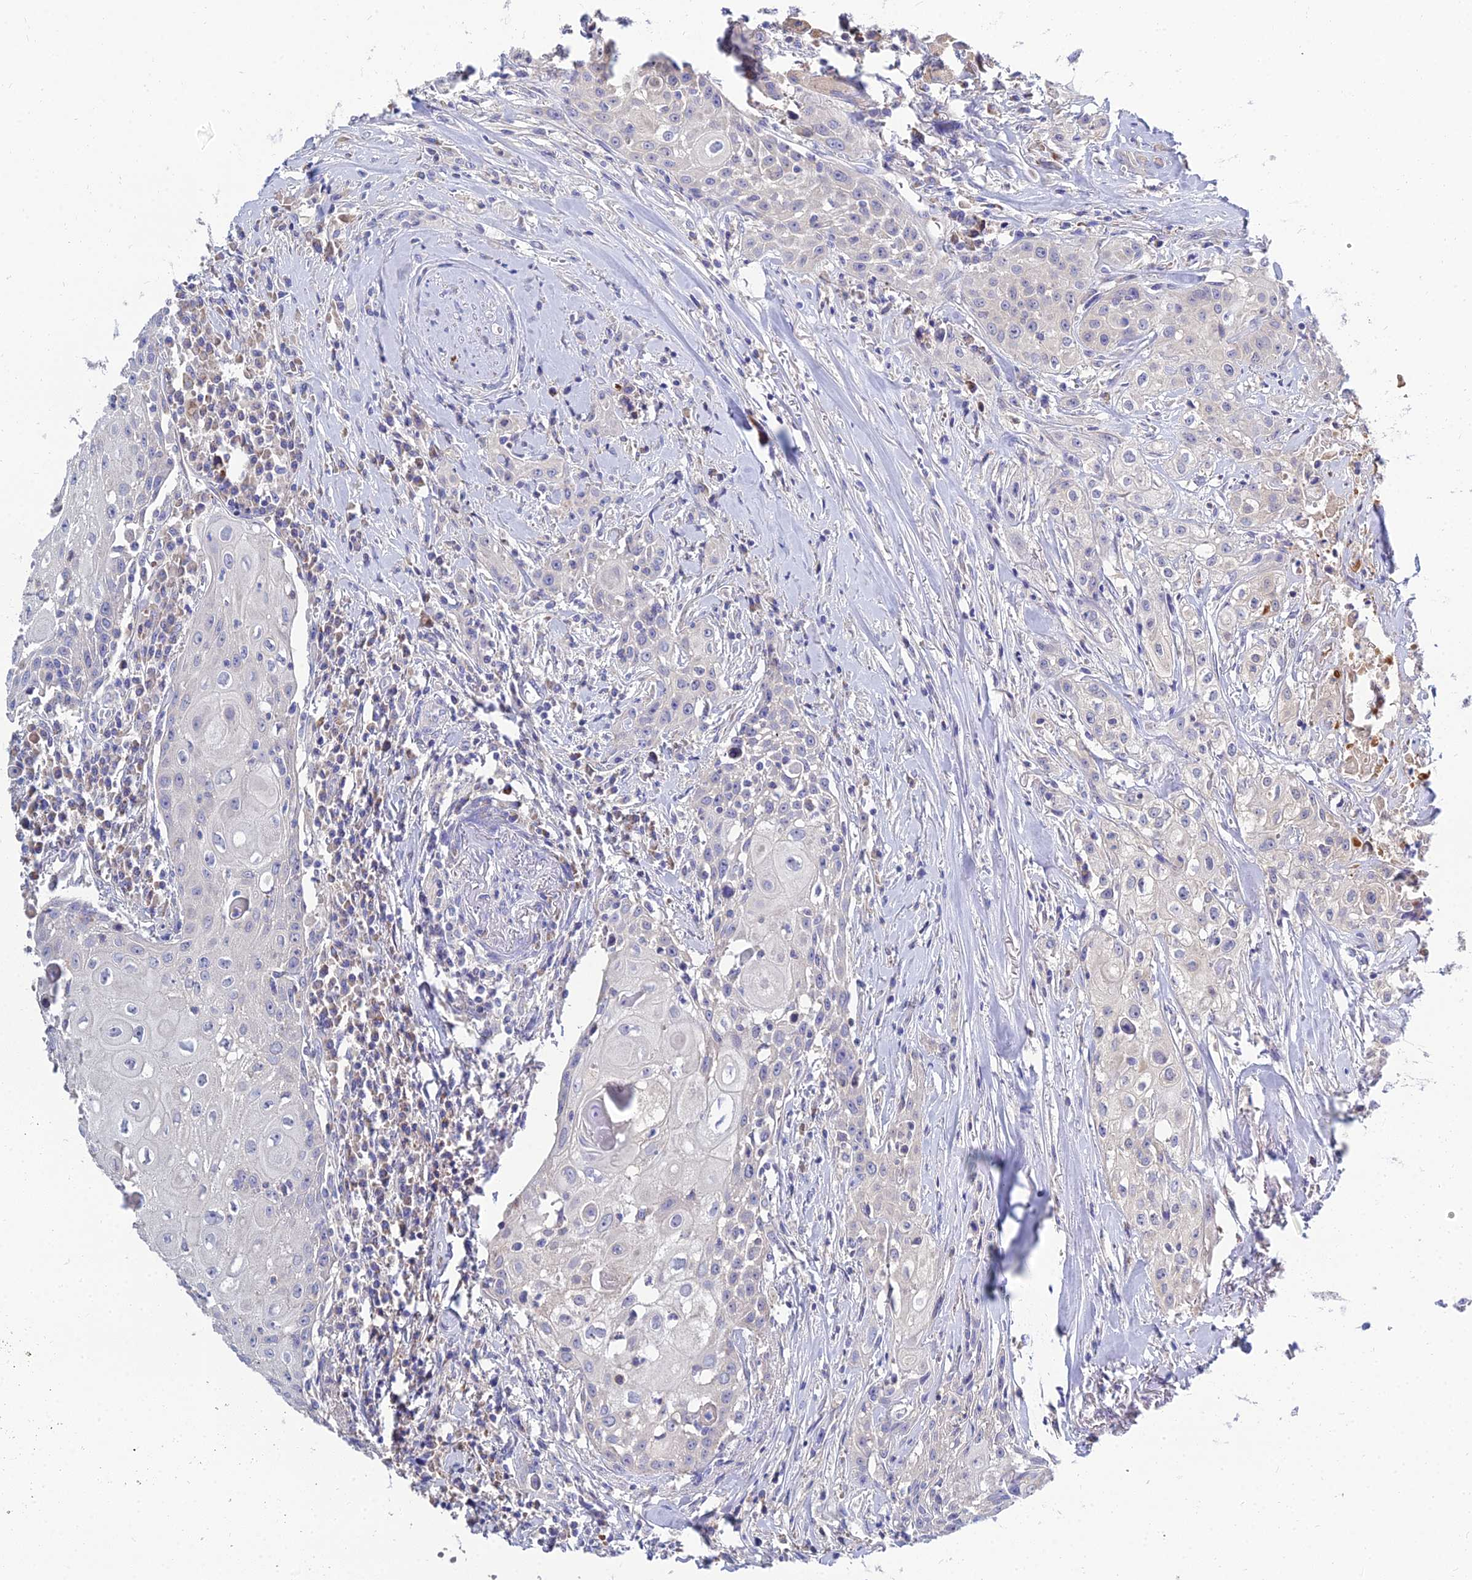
{"staining": {"intensity": "negative", "quantity": "none", "location": "none"}, "tissue": "head and neck cancer", "cell_type": "Tumor cells", "image_type": "cancer", "snomed": [{"axis": "morphology", "description": "Squamous cell carcinoma, NOS"}, {"axis": "topography", "description": "Oral tissue"}, {"axis": "topography", "description": "Head-Neck"}], "caption": "This is an IHC micrograph of human head and neck cancer (squamous cell carcinoma). There is no positivity in tumor cells.", "gene": "NPY", "patient": {"sex": "female", "age": 82}}